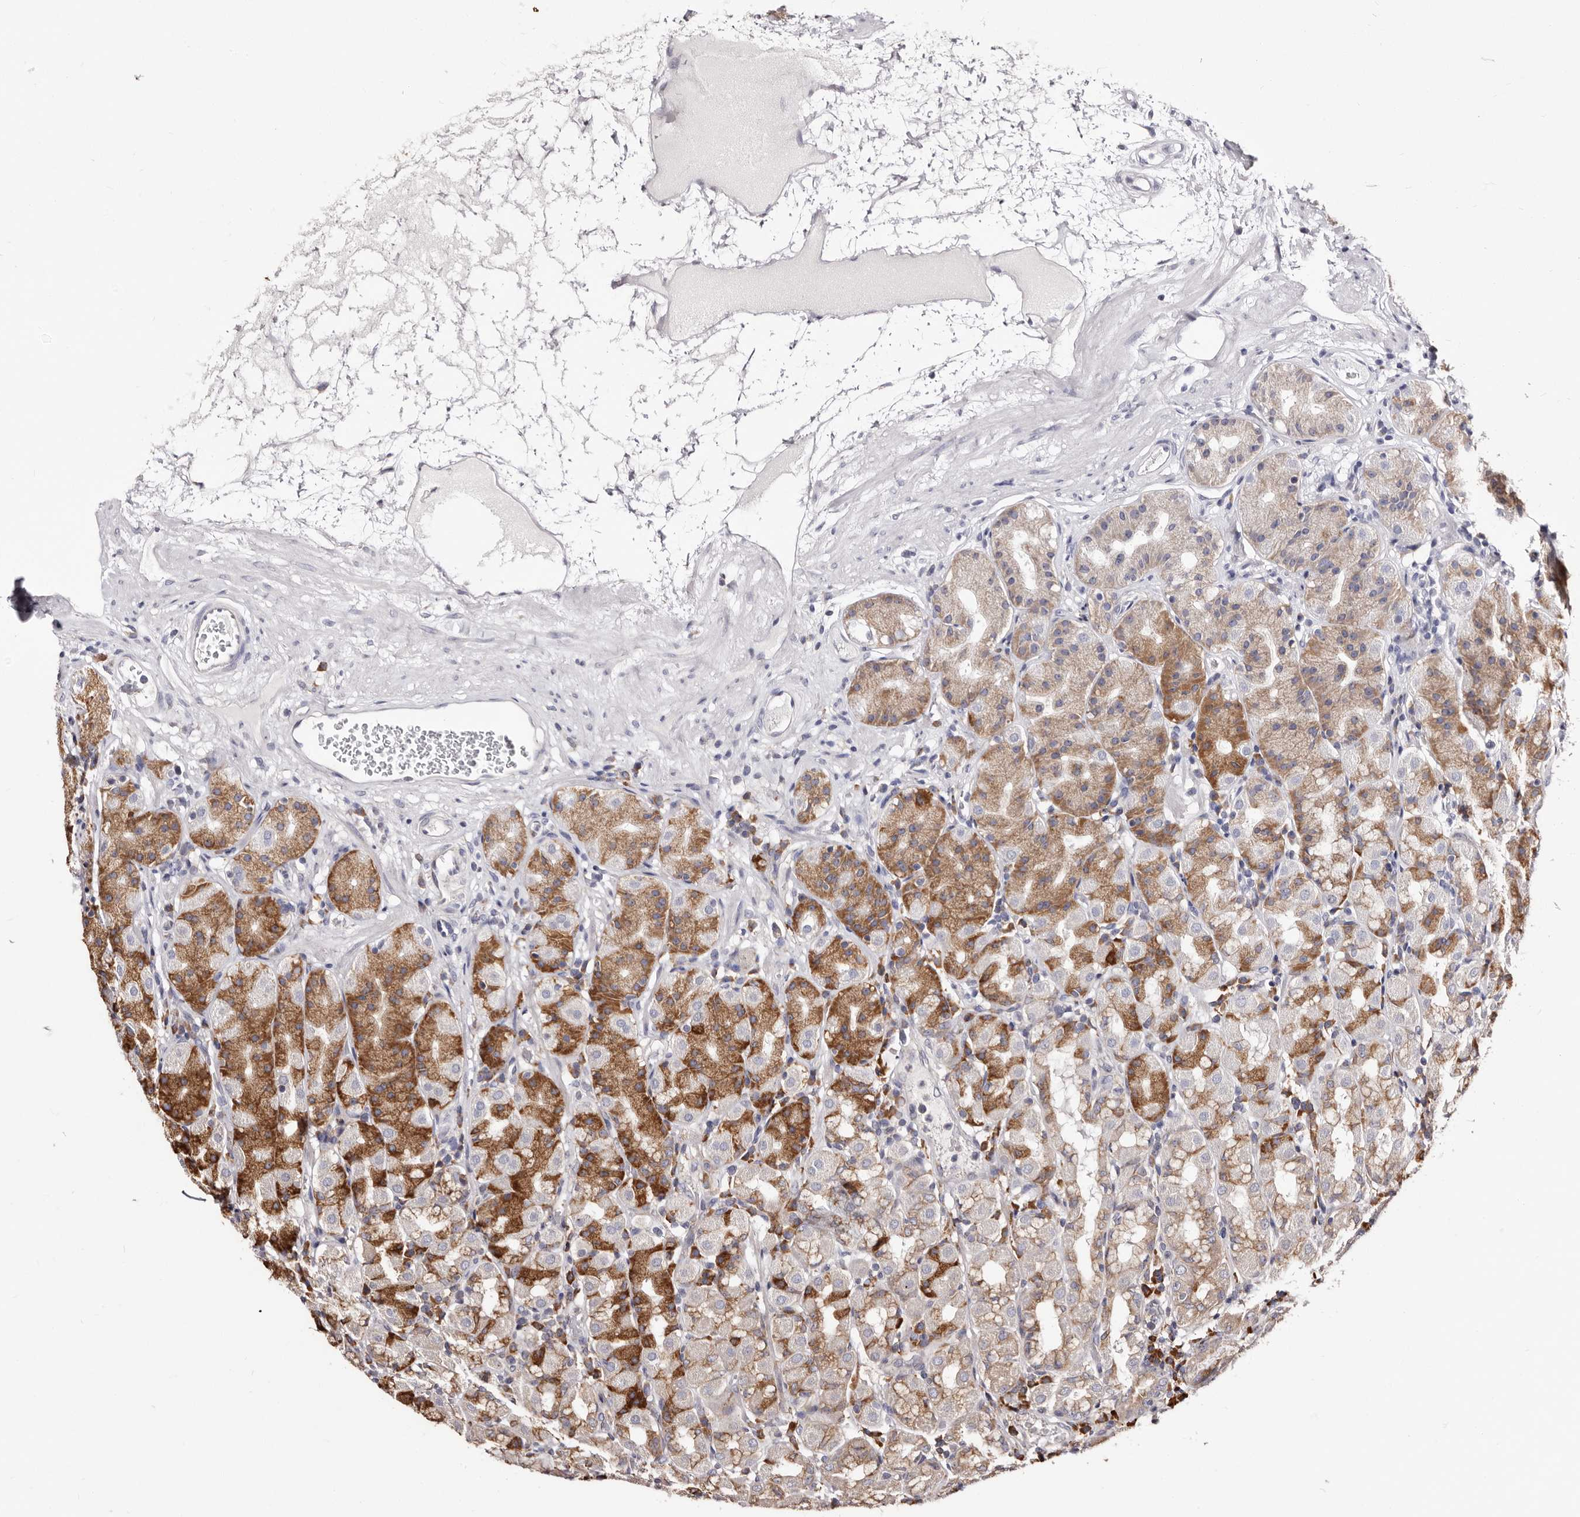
{"staining": {"intensity": "moderate", "quantity": "<25%", "location": "cytoplasmic/membranous"}, "tissue": "stomach", "cell_type": "Glandular cells", "image_type": "normal", "snomed": [{"axis": "morphology", "description": "Normal tissue, NOS"}, {"axis": "topography", "description": "Stomach, lower"}], "caption": "IHC photomicrograph of normal stomach: stomach stained using immunohistochemistry (IHC) displays low levels of moderate protein expression localized specifically in the cytoplasmic/membranous of glandular cells, appearing as a cytoplasmic/membranous brown color.", "gene": "ACBD6", "patient": {"sex": "female", "age": 56}}